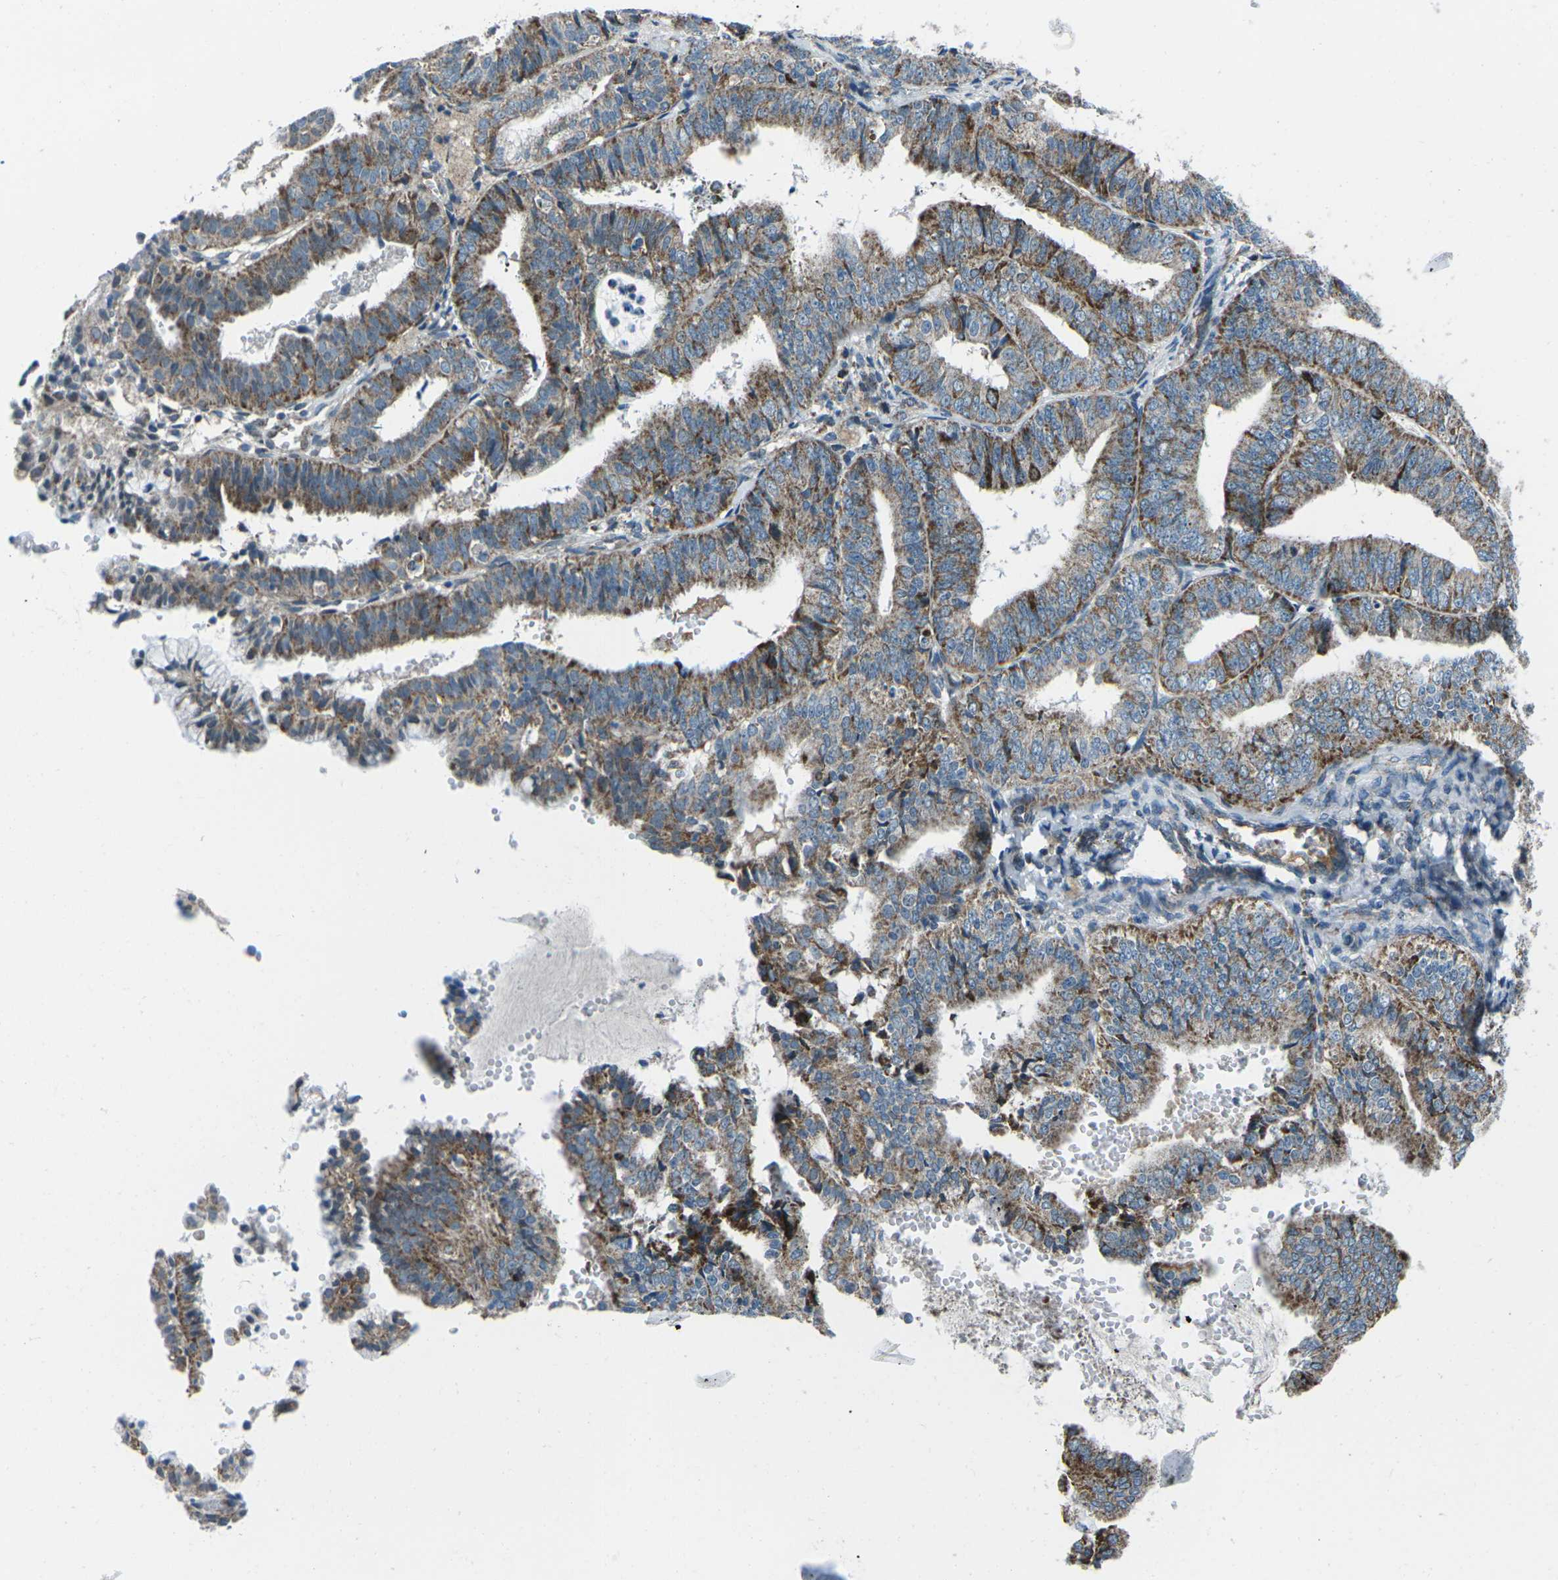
{"staining": {"intensity": "moderate", "quantity": ">75%", "location": "cytoplasmic/membranous"}, "tissue": "endometrial cancer", "cell_type": "Tumor cells", "image_type": "cancer", "snomed": [{"axis": "morphology", "description": "Adenocarcinoma, NOS"}, {"axis": "topography", "description": "Endometrium"}], "caption": "Endometrial adenocarcinoma stained with IHC demonstrates moderate cytoplasmic/membranous positivity in approximately >75% of tumor cells.", "gene": "RFESD", "patient": {"sex": "female", "age": 63}}